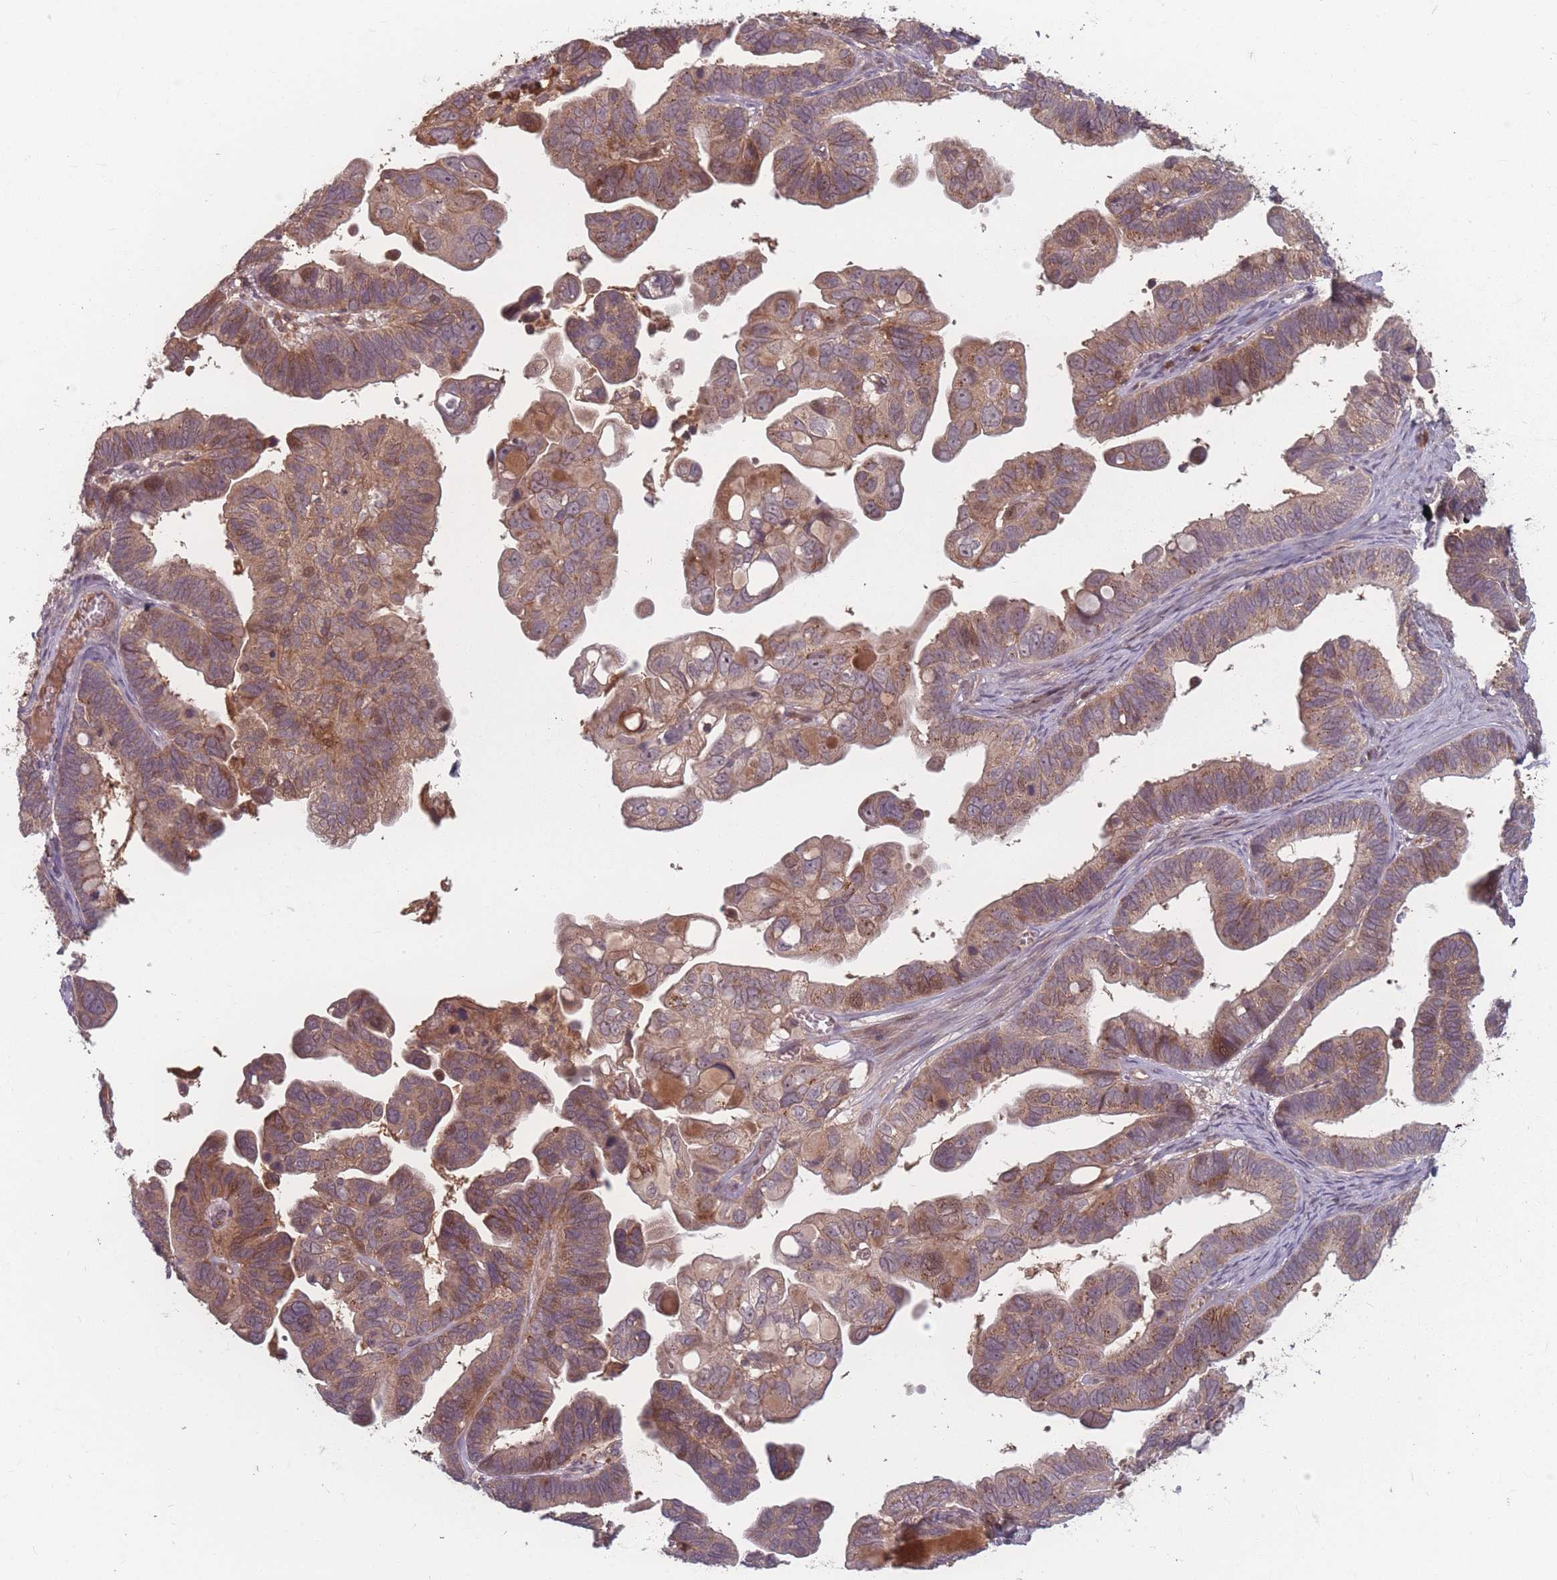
{"staining": {"intensity": "moderate", "quantity": ">75%", "location": "cytoplasmic/membranous"}, "tissue": "ovarian cancer", "cell_type": "Tumor cells", "image_type": "cancer", "snomed": [{"axis": "morphology", "description": "Cystadenocarcinoma, serous, NOS"}, {"axis": "topography", "description": "Ovary"}], "caption": "The image reveals staining of serous cystadenocarcinoma (ovarian), revealing moderate cytoplasmic/membranous protein staining (brown color) within tumor cells.", "gene": "HAGH", "patient": {"sex": "female", "age": 56}}